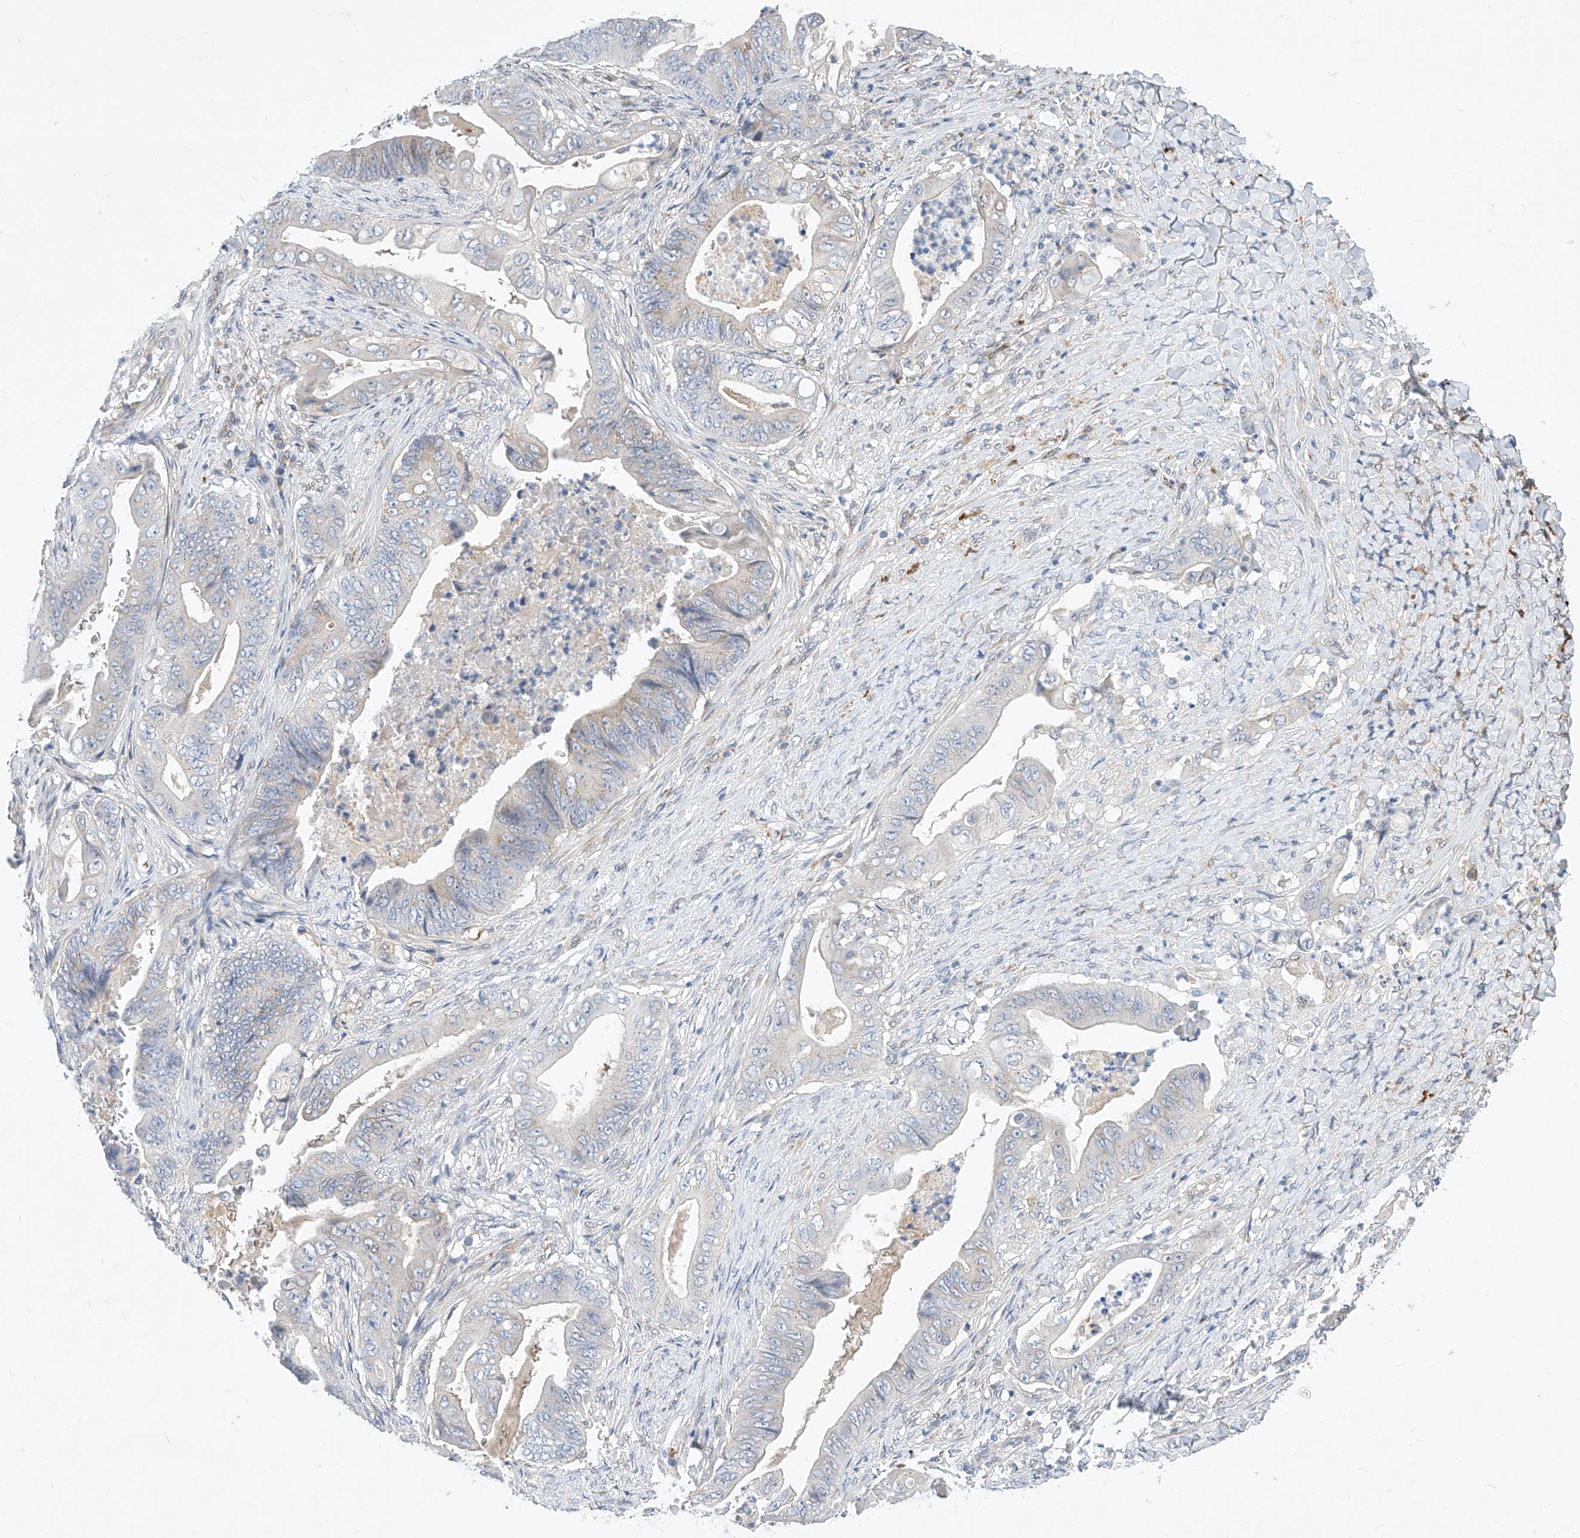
{"staining": {"intensity": "negative", "quantity": "none", "location": "none"}, "tissue": "stomach cancer", "cell_type": "Tumor cells", "image_type": "cancer", "snomed": [{"axis": "morphology", "description": "Adenocarcinoma, NOS"}, {"axis": "topography", "description": "Stomach"}], "caption": "There is no significant positivity in tumor cells of stomach cancer (adenocarcinoma). The staining was performed using DAB to visualize the protein expression in brown, while the nuclei were stained in blue with hematoxylin (Magnification: 20x).", "gene": "MX2", "patient": {"sex": "female", "age": 73}}